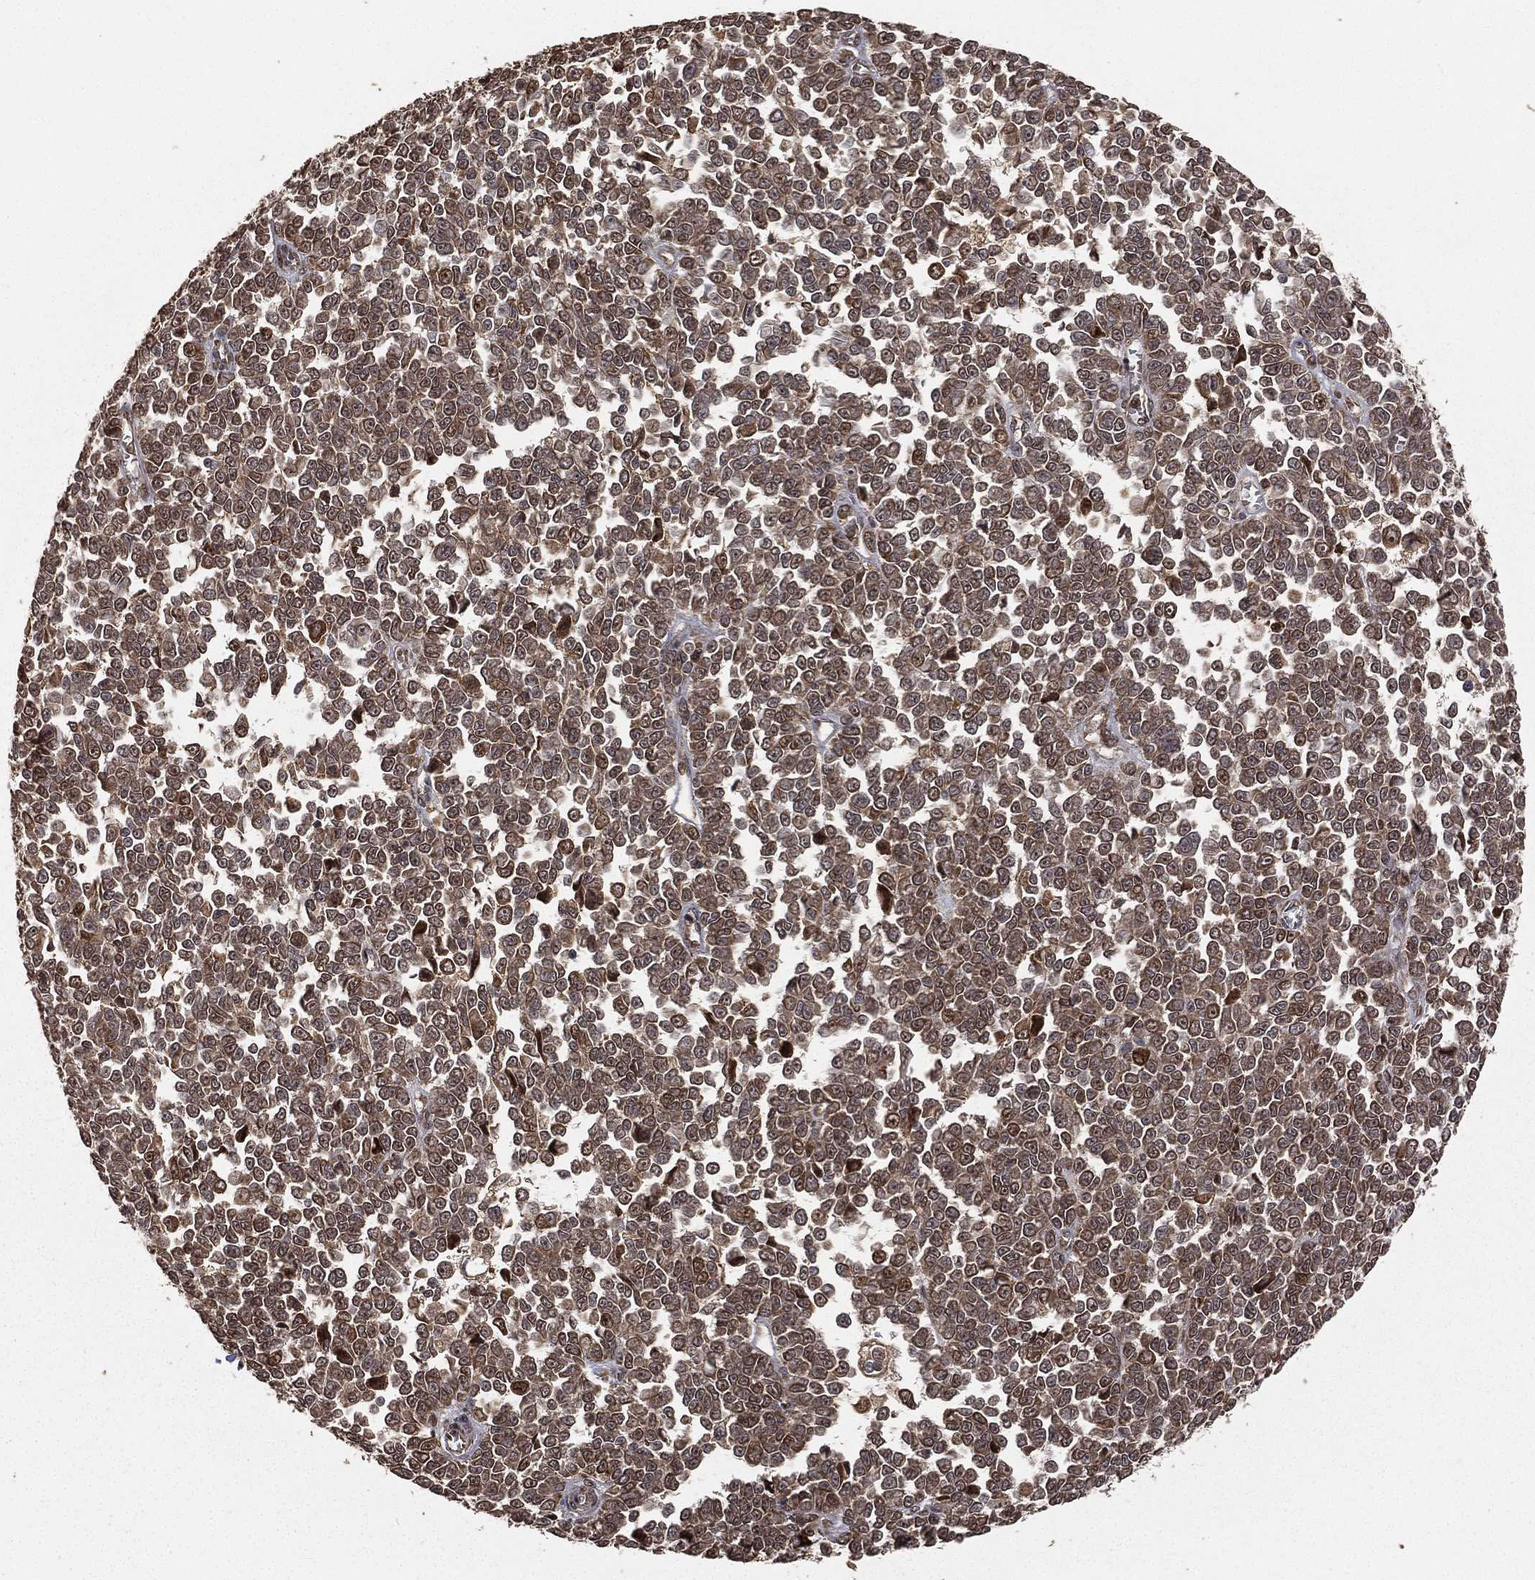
{"staining": {"intensity": "moderate", "quantity": ">75%", "location": "cytoplasmic/membranous"}, "tissue": "melanoma", "cell_type": "Tumor cells", "image_type": "cancer", "snomed": [{"axis": "morphology", "description": "Malignant melanoma, NOS"}, {"axis": "topography", "description": "Skin"}], "caption": "The photomicrograph reveals staining of melanoma, revealing moderate cytoplasmic/membranous protein expression (brown color) within tumor cells. The staining was performed using DAB (3,3'-diaminobenzidine), with brown indicating positive protein expression. Nuclei are stained blue with hematoxylin.", "gene": "MAPK1", "patient": {"sex": "female", "age": 95}}